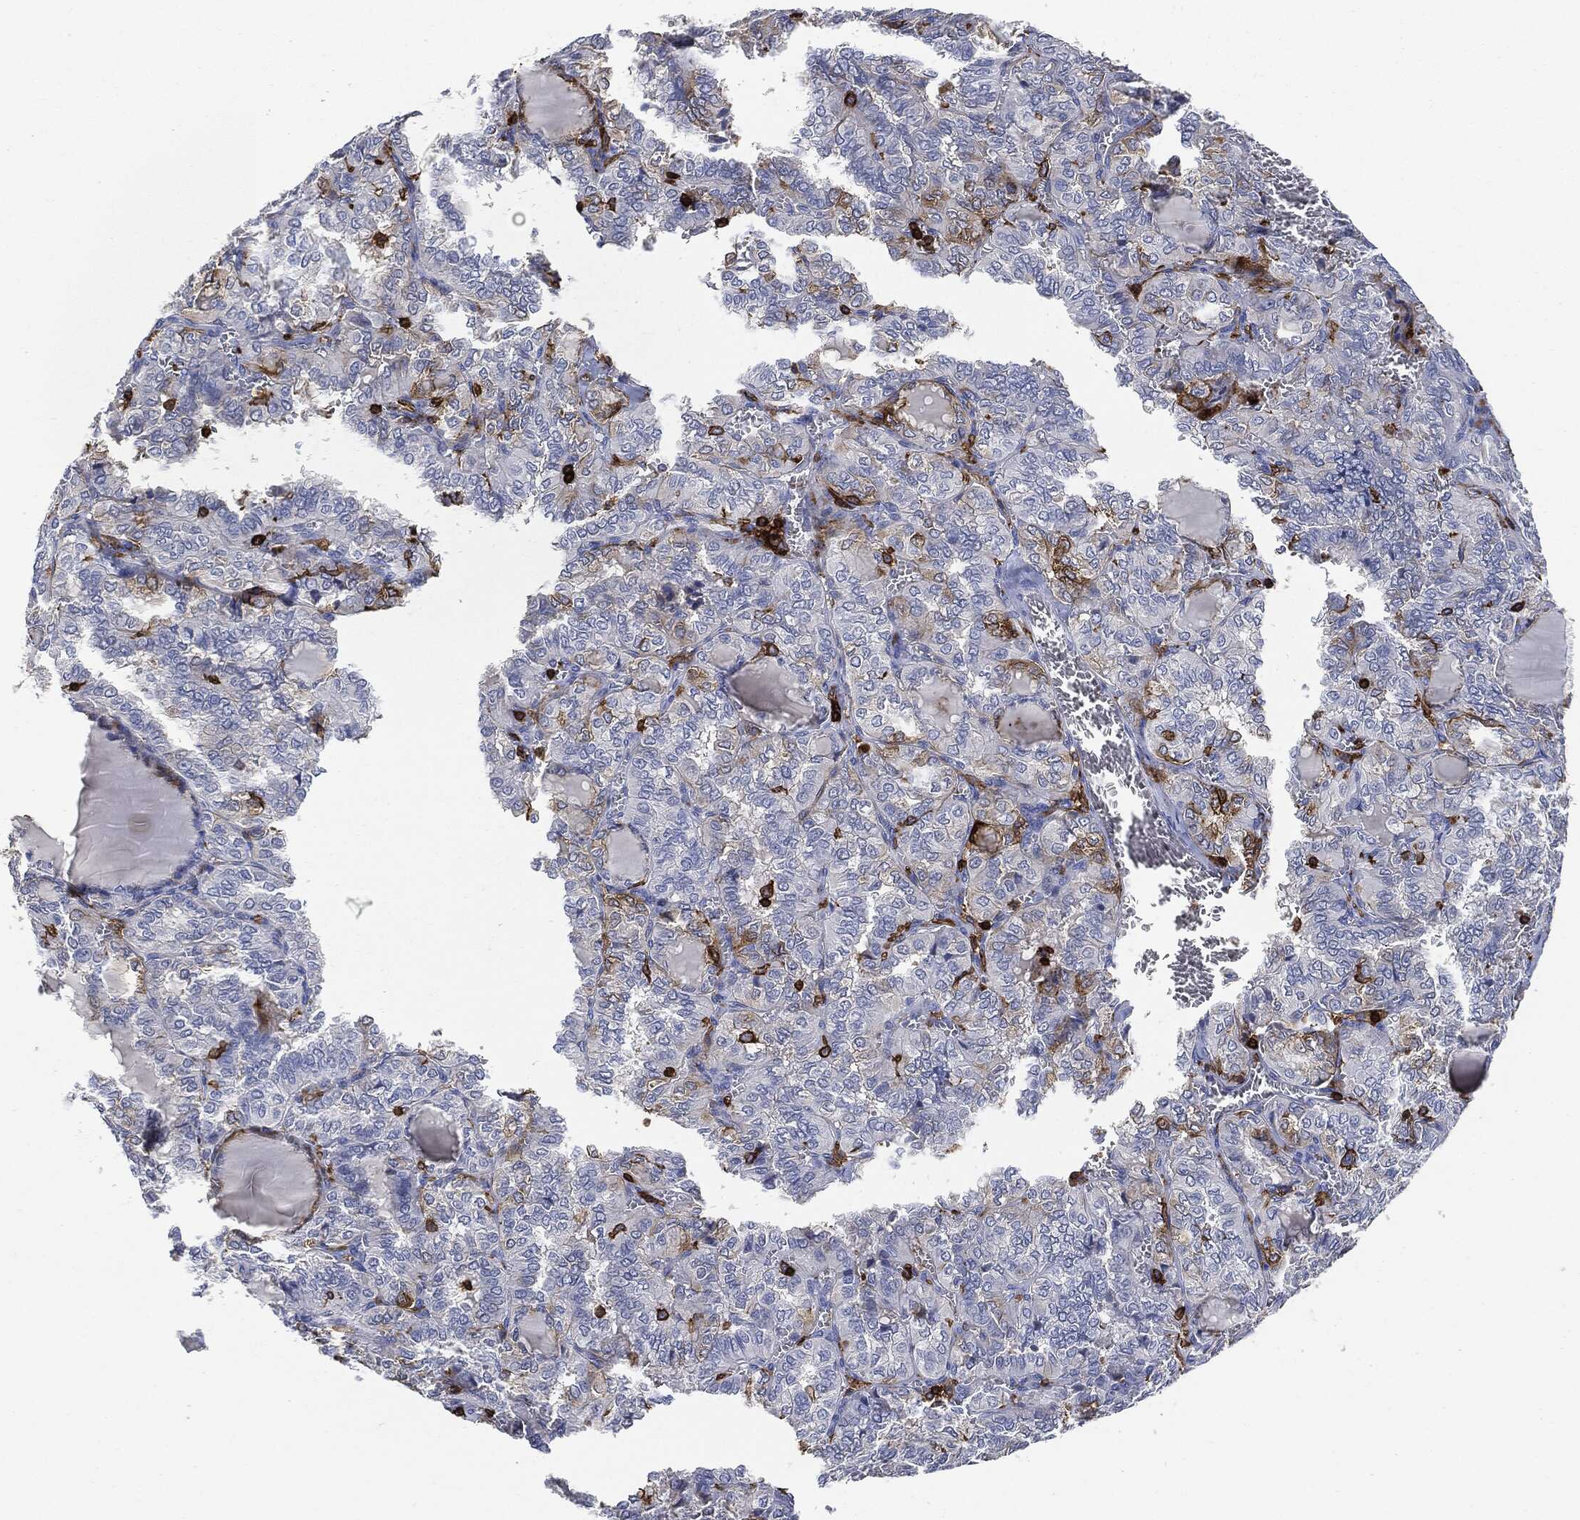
{"staining": {"intensity": "negative", "quantity": "none", "location": "none"}, "tissue": "thyroid cancer", "cell_type": "Tumor cells", "image_type": "cancer", "snomed": [{"axis": "morphology", "description": "Papillary adenocarcinoma, NOS"}, {"axis": "topography", "description": "Thyroid gland"}], "caption": "This is an immunohistochemistry (IHC) histopathology image of human thyroid cancer (papillary adenocarcinoma). There is no positivity in tumor cells.", "gene": "PTPRC", "patient": {"sex": "female", "age": 41}}